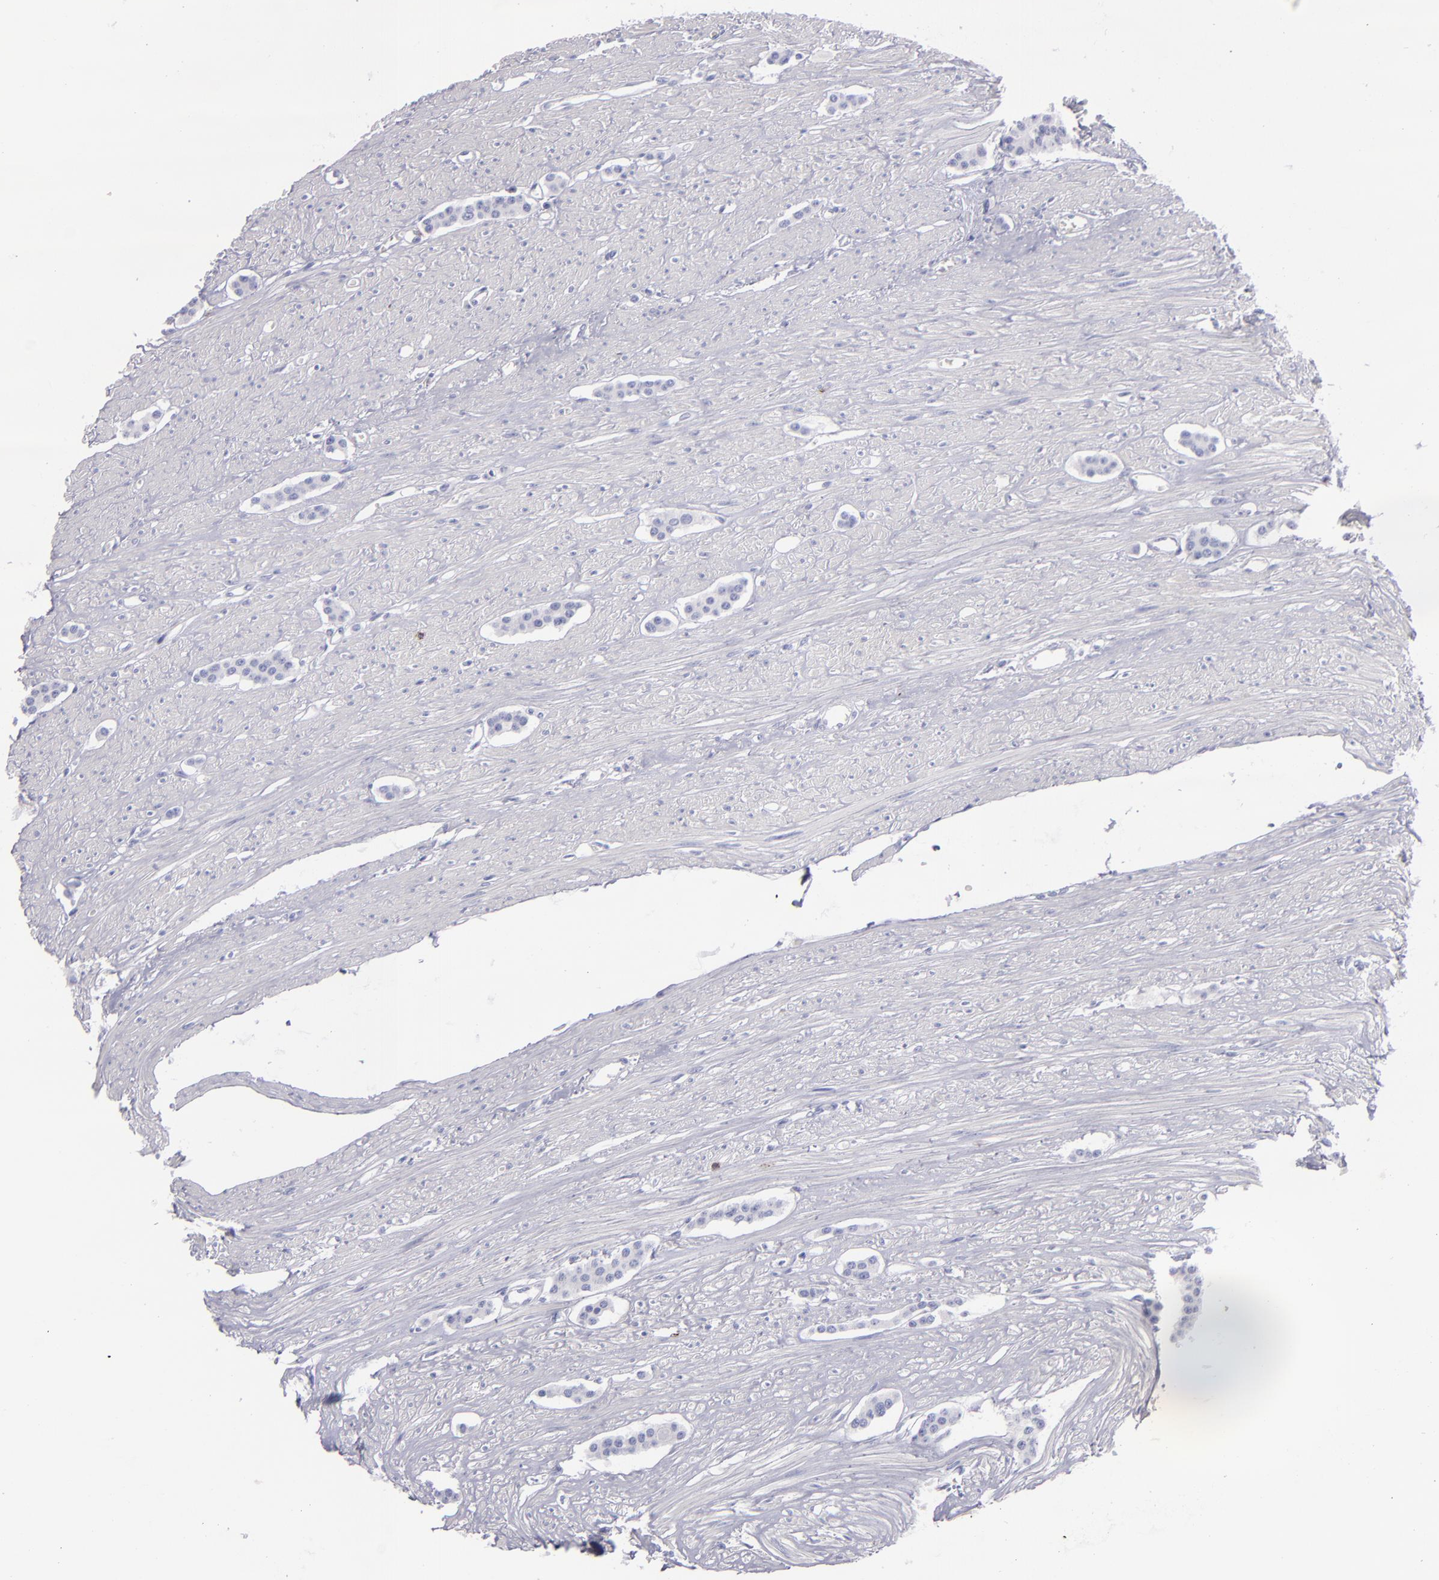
{"staining": {"intensity": "negative", "quantity": "none", "location": "none"}, "tissue": "carcinoid", "cell_type": "Tumor cells", "image_type": "cancer", "snomed": [{"axis": "morphology", "description": "Carcinoid, malignant, NOS"}, {"axis": "topography", "description": "Small intestine"}], "caption": "A high-resolution photomicrograph shows immunohistochemistry (IHC) staining of carcinoid, which reveals no significant expression in tumor cells.", "gene": "CD2", "patient": {"sex": "male", "age": 60}}